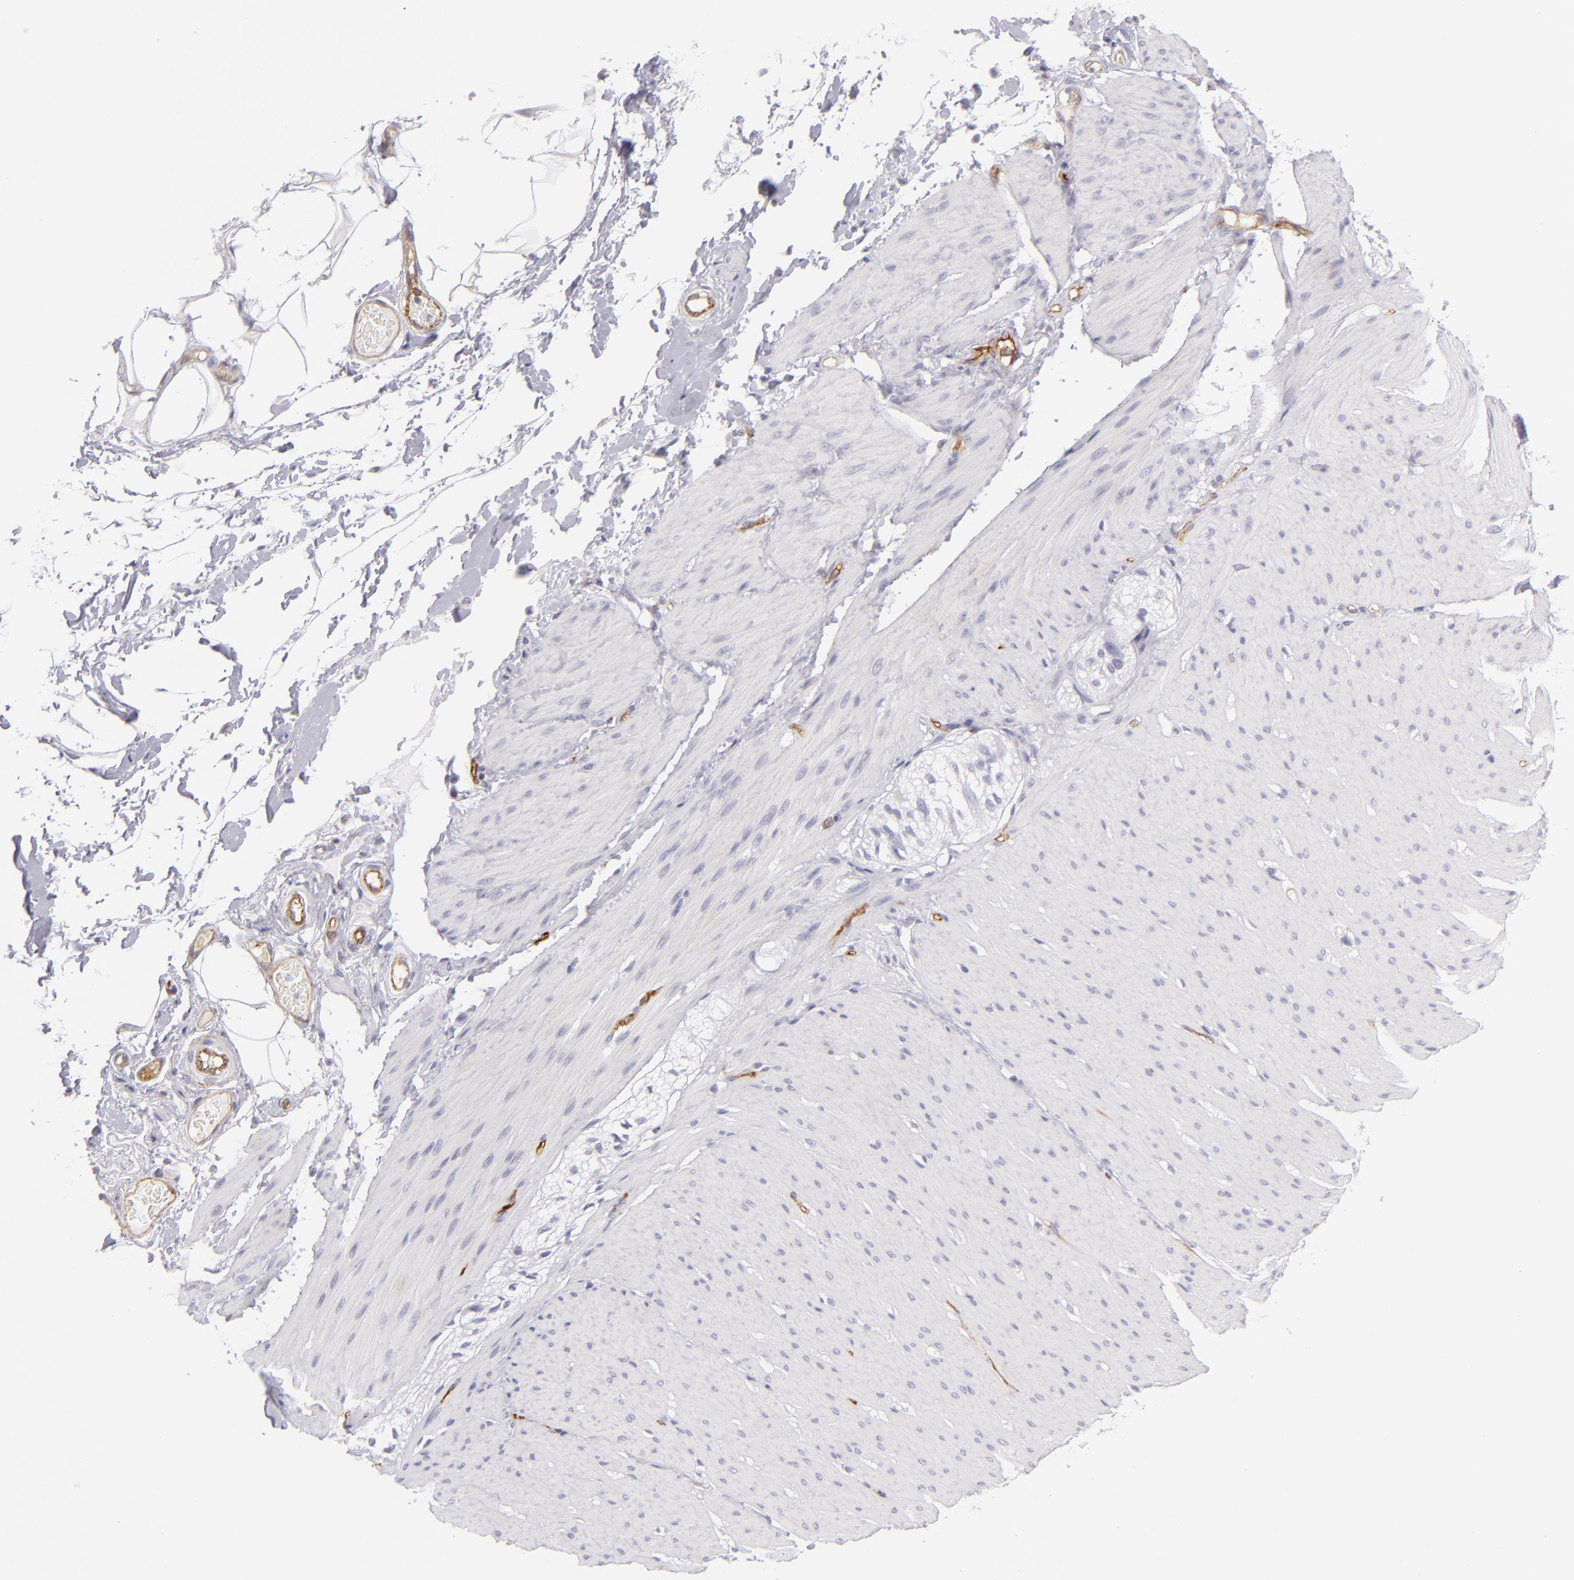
{"staining": {"intensity": "negative", "quantity": "none", "location": "none"}, "tissue": "smooth muscle", "cell_type": "Smooth muscle cells", "image_type": "normal", "snomed": [{"axis": "morphology", "description": "Normal tissue, NOS"}, {"axis": "topography", "description": "Smooth muscle"}, {"axis": "topography", "description": "Colon"}], "caption": "IHC micrograph of unremarkable smooth muscle stained for a protein (brown), which displays no positivity in smooth muscle cells.", "gene": "THBD", "patient": {"sex": "male", "age": 67}}